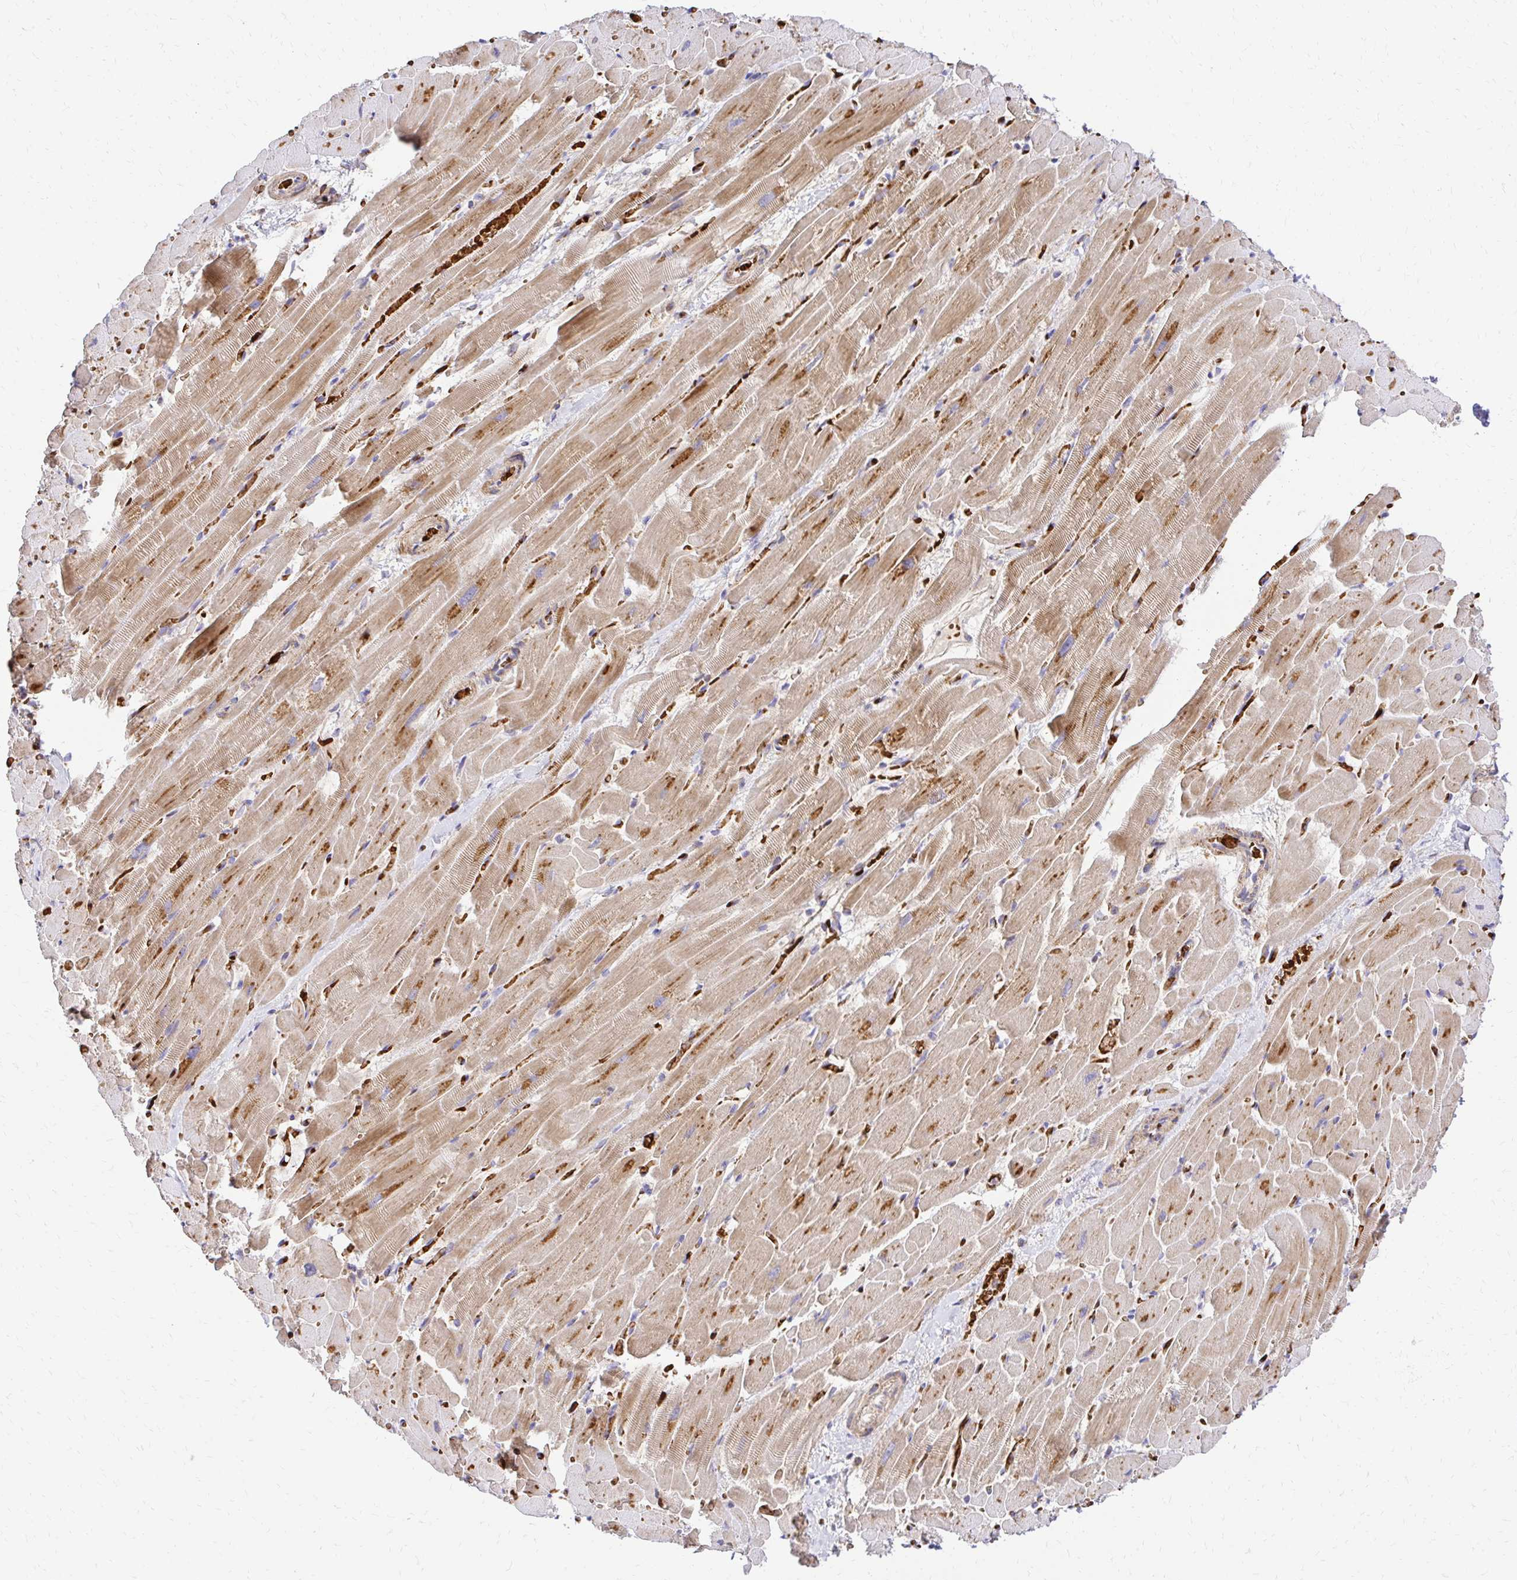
{"staining": {"intensity": "moderate", "quantity": "25%-75%", "location": "cytoplasmic/membranous"}, "tissue": "heart muscle", "cell_type": "Cardiomyocytes", "image_type": "normal", "snomed": [{"axis": "morphology", "description": "Normal tissue, NOS"}, {"axis": "topography", "description": "Heart"}], "caption": "Moderate cytoplasmic/membranous expression is identified in about 25%-75% of cardiomyocytes in unremarkable heart muscle. The staining was performed using DAB, with brown indicating positive protein expression. Nuclei are stained blue with hematoxylin.", "gene": "MRPL13", "patient": {"sex": "male", "age": 37}}